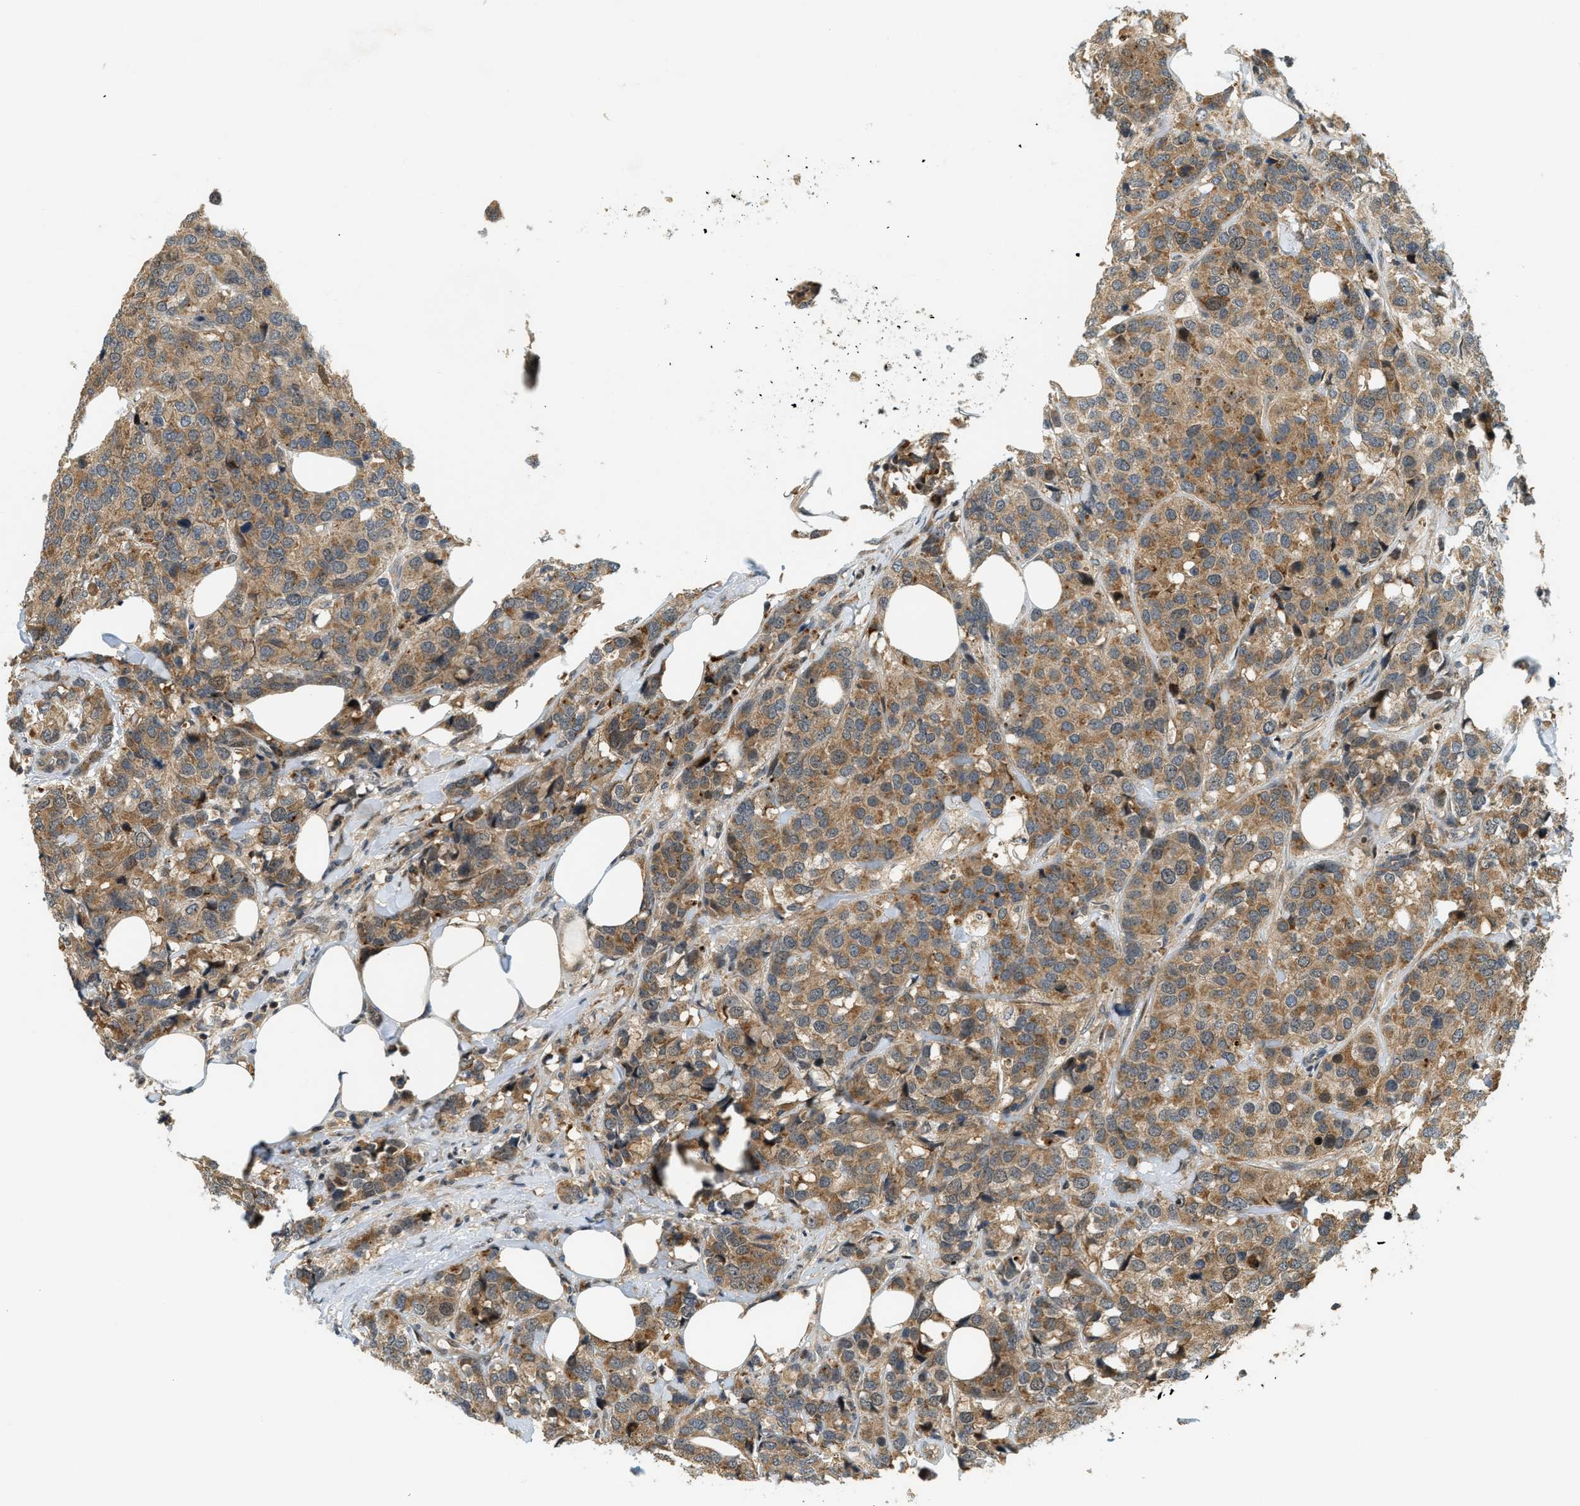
{"staining": {"intensity": "moderate", "quantity": ">75%", "location": "cytoplasmic/membranous"}, "tissue": "breast cancer", "cell_type": "Tumor cells", "image_type": "cancer", "snomed": [{"axis": "morphology", "description": "Lobular carcinoma"}, {"axis": "topography", "description": "Breast"}], "caption": "Protein staining of breast cancer (lobular carcinoma) tissue displays moderate cytoplasmic/membranous staining in approximately >75% of tumor cells.", "gene": "TRAPPC14", "patient": {"sex": "female", "age": 59}}